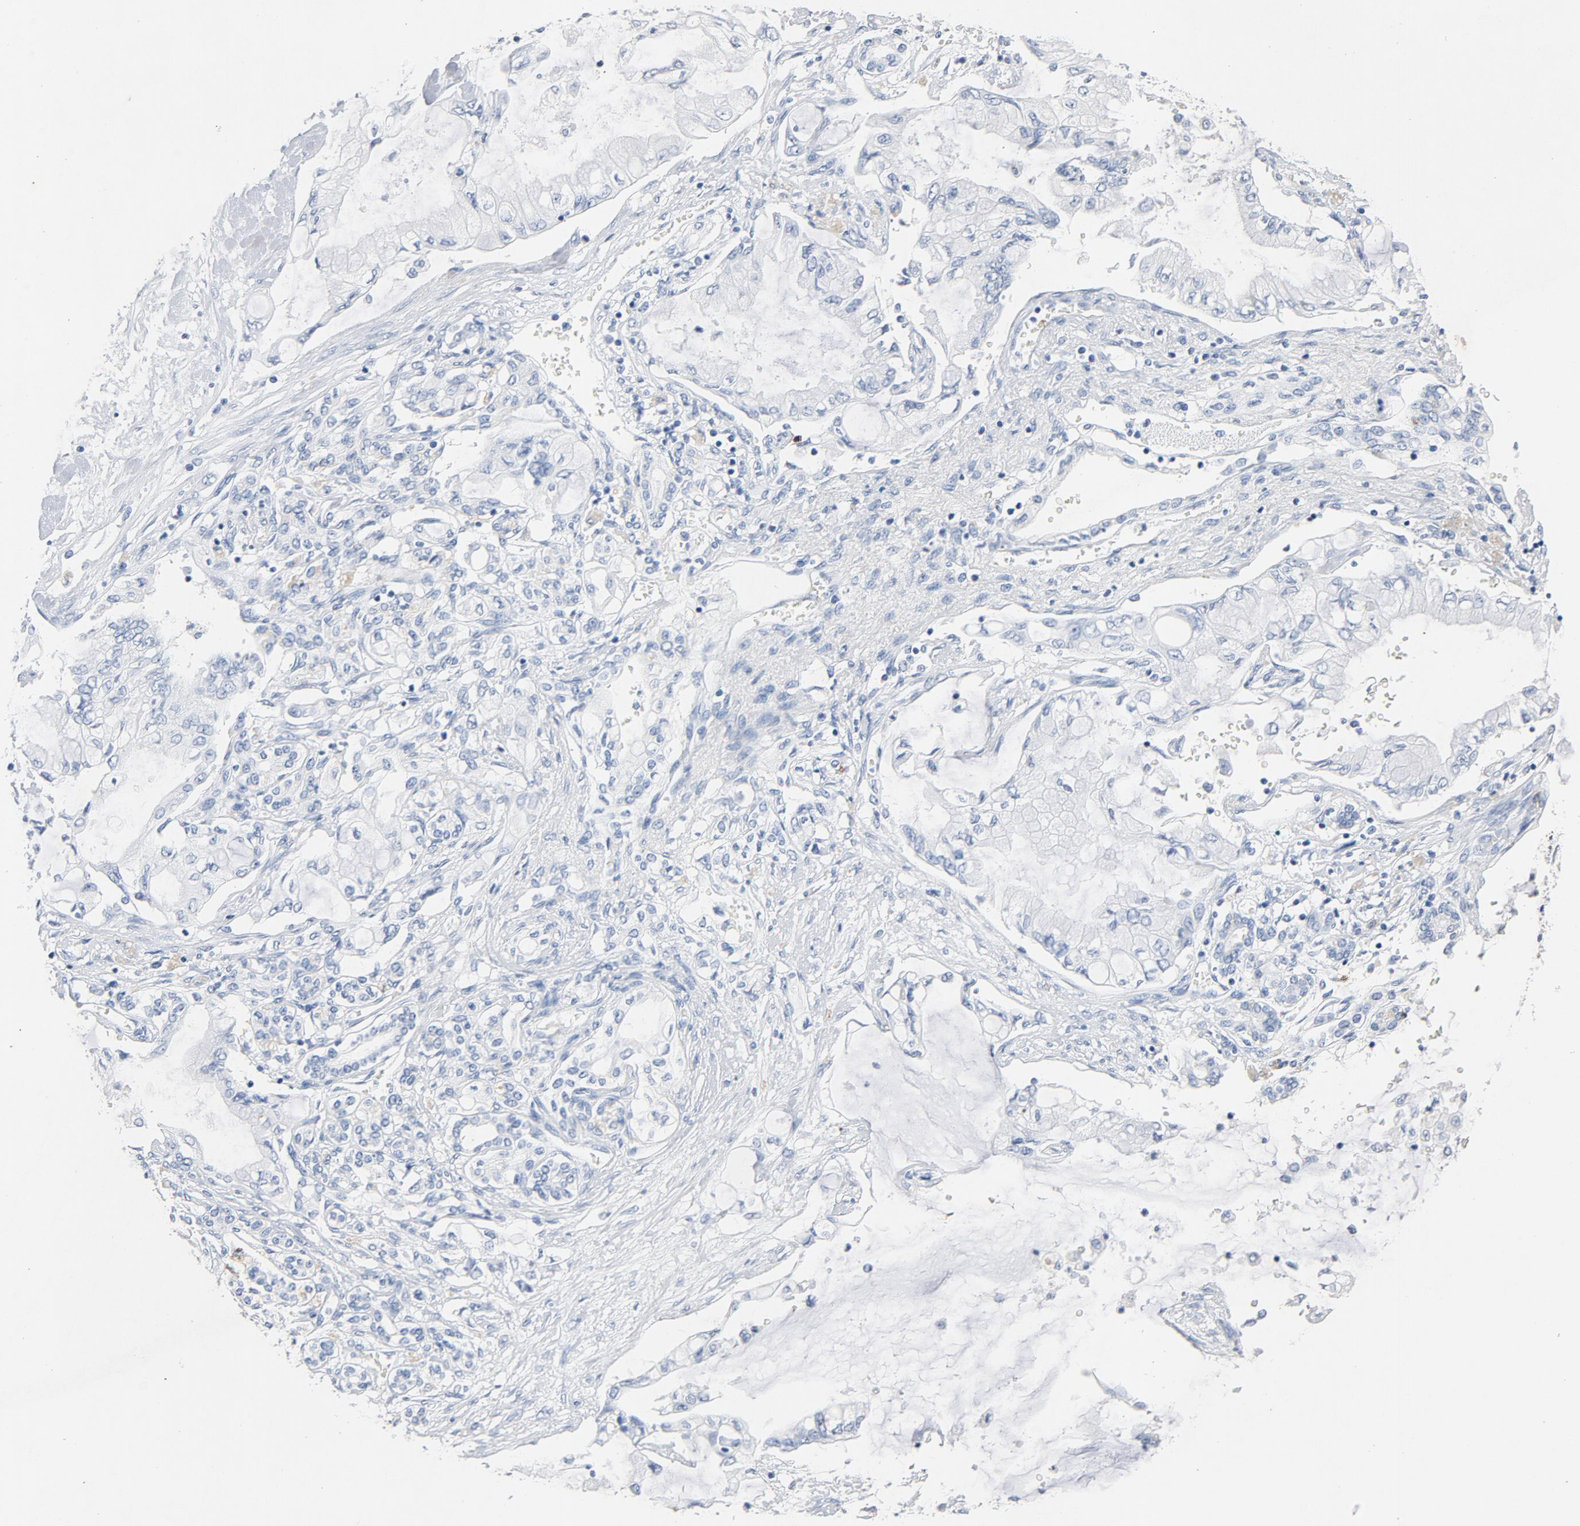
{"staining": {"intensity": "negative", "quantity": "none", "location": "none"}, "tissue": "pancreatic cancer", "cell_type": "Tumor cells", "image_type": "cancer", "snomed": [{"axis": "morphology", "description": "Adenocarcinoma, NOS"}, {"axis": "topography", "description": "Pancreas"}], "caption": "The immunohistochemistry (IHC) histopathology image has no significant staining in tumor cells of pancreatic adenocarcinoma tissue. Nuclei are stained in blue.", "gene": "PTPRB", "patient": {"sex": "female", "age": 70}}